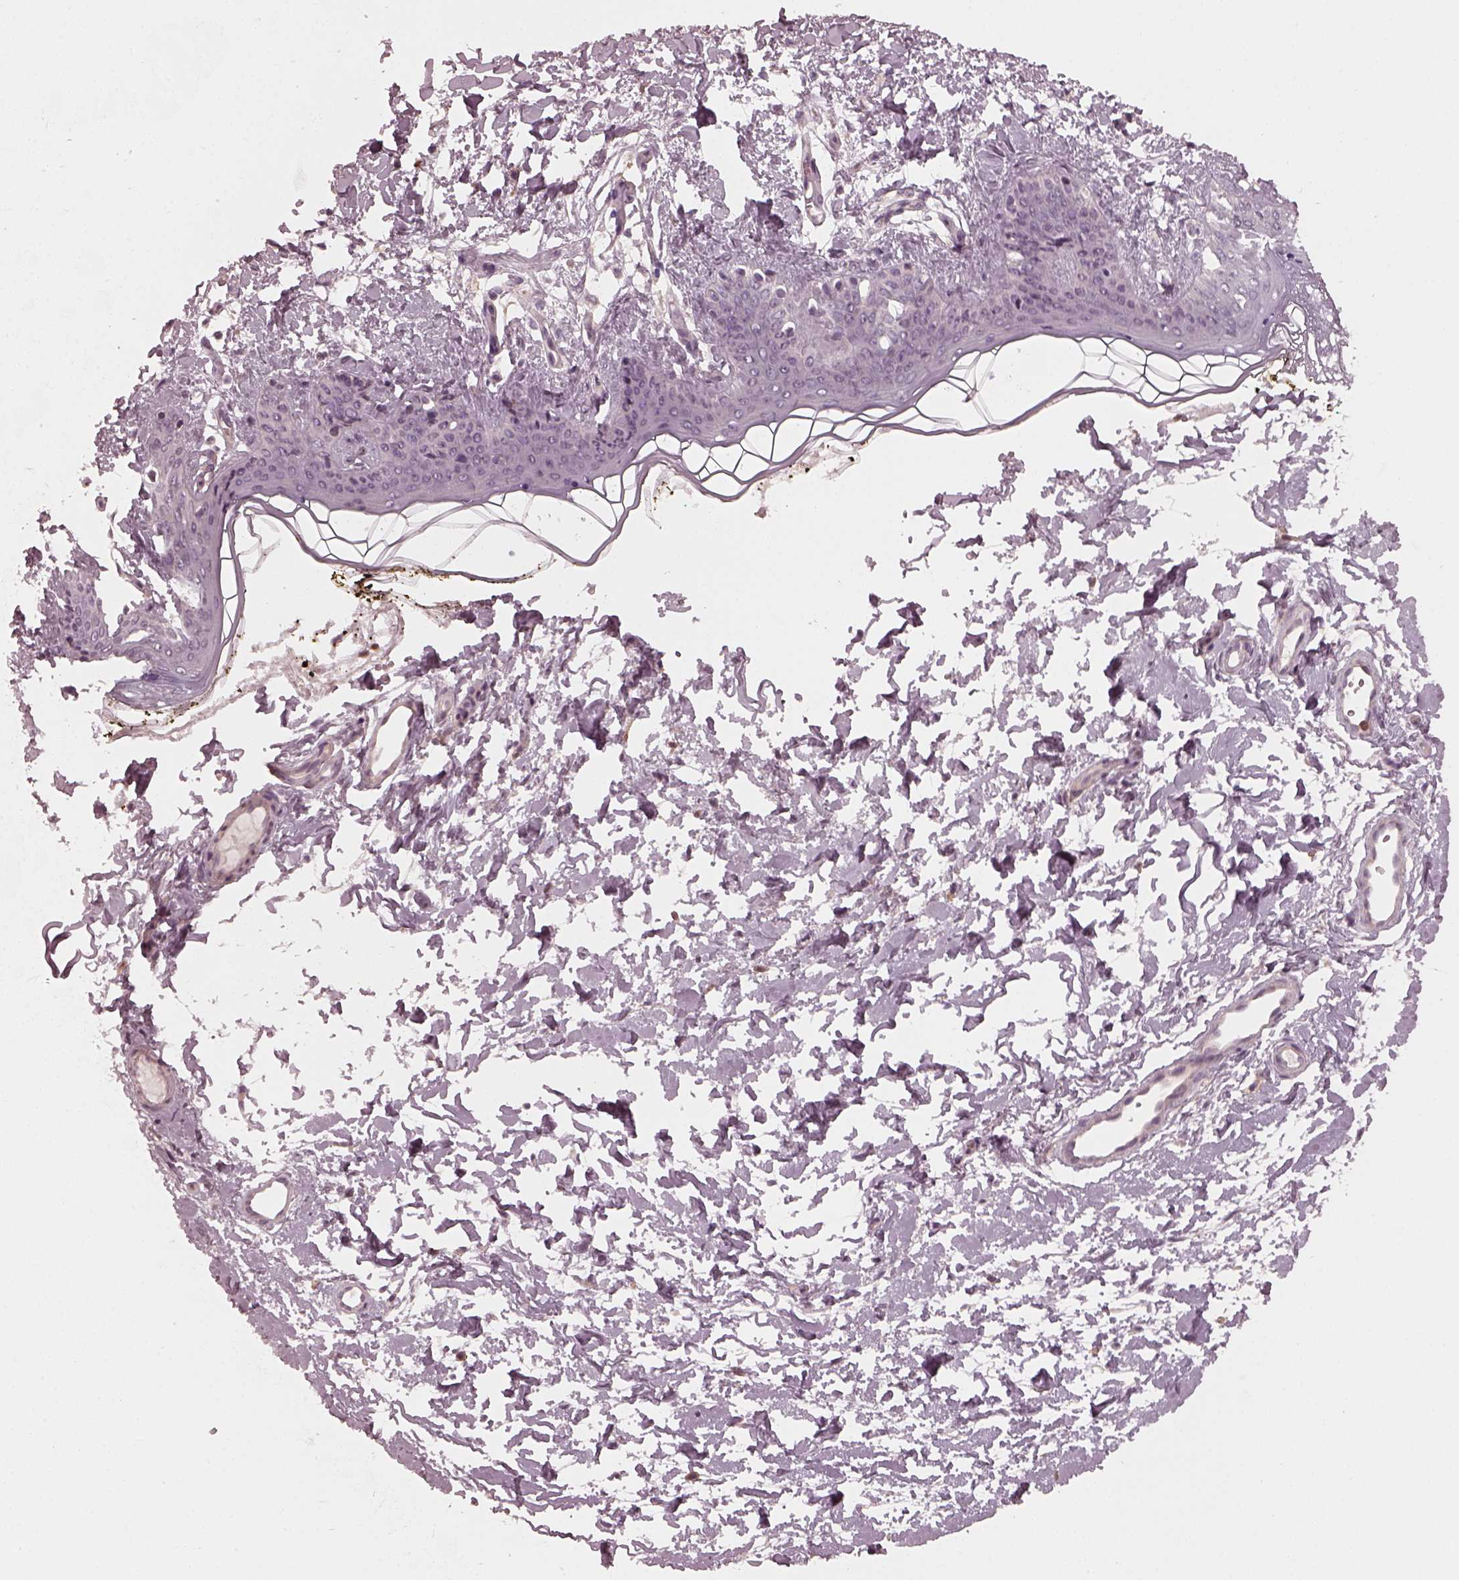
{"staining": {"intensity": "negative", "quantity": "none", "location": "none"}, "tissue": "skin", "cell_type": "Fibroblasts", "image_type": "normal", "snomed": [{"axis": "morphology", "description": "Normal tissue, NOS"}, {"axis": "topography", "description": "Skin"}], "caption": "Immunohistochemistry image of benign skin stained for a protein (brown), which reveals no positivity in fibroblasts.", "gene": "CHIT1", "patient": {"sex": "female", "age": 34}}